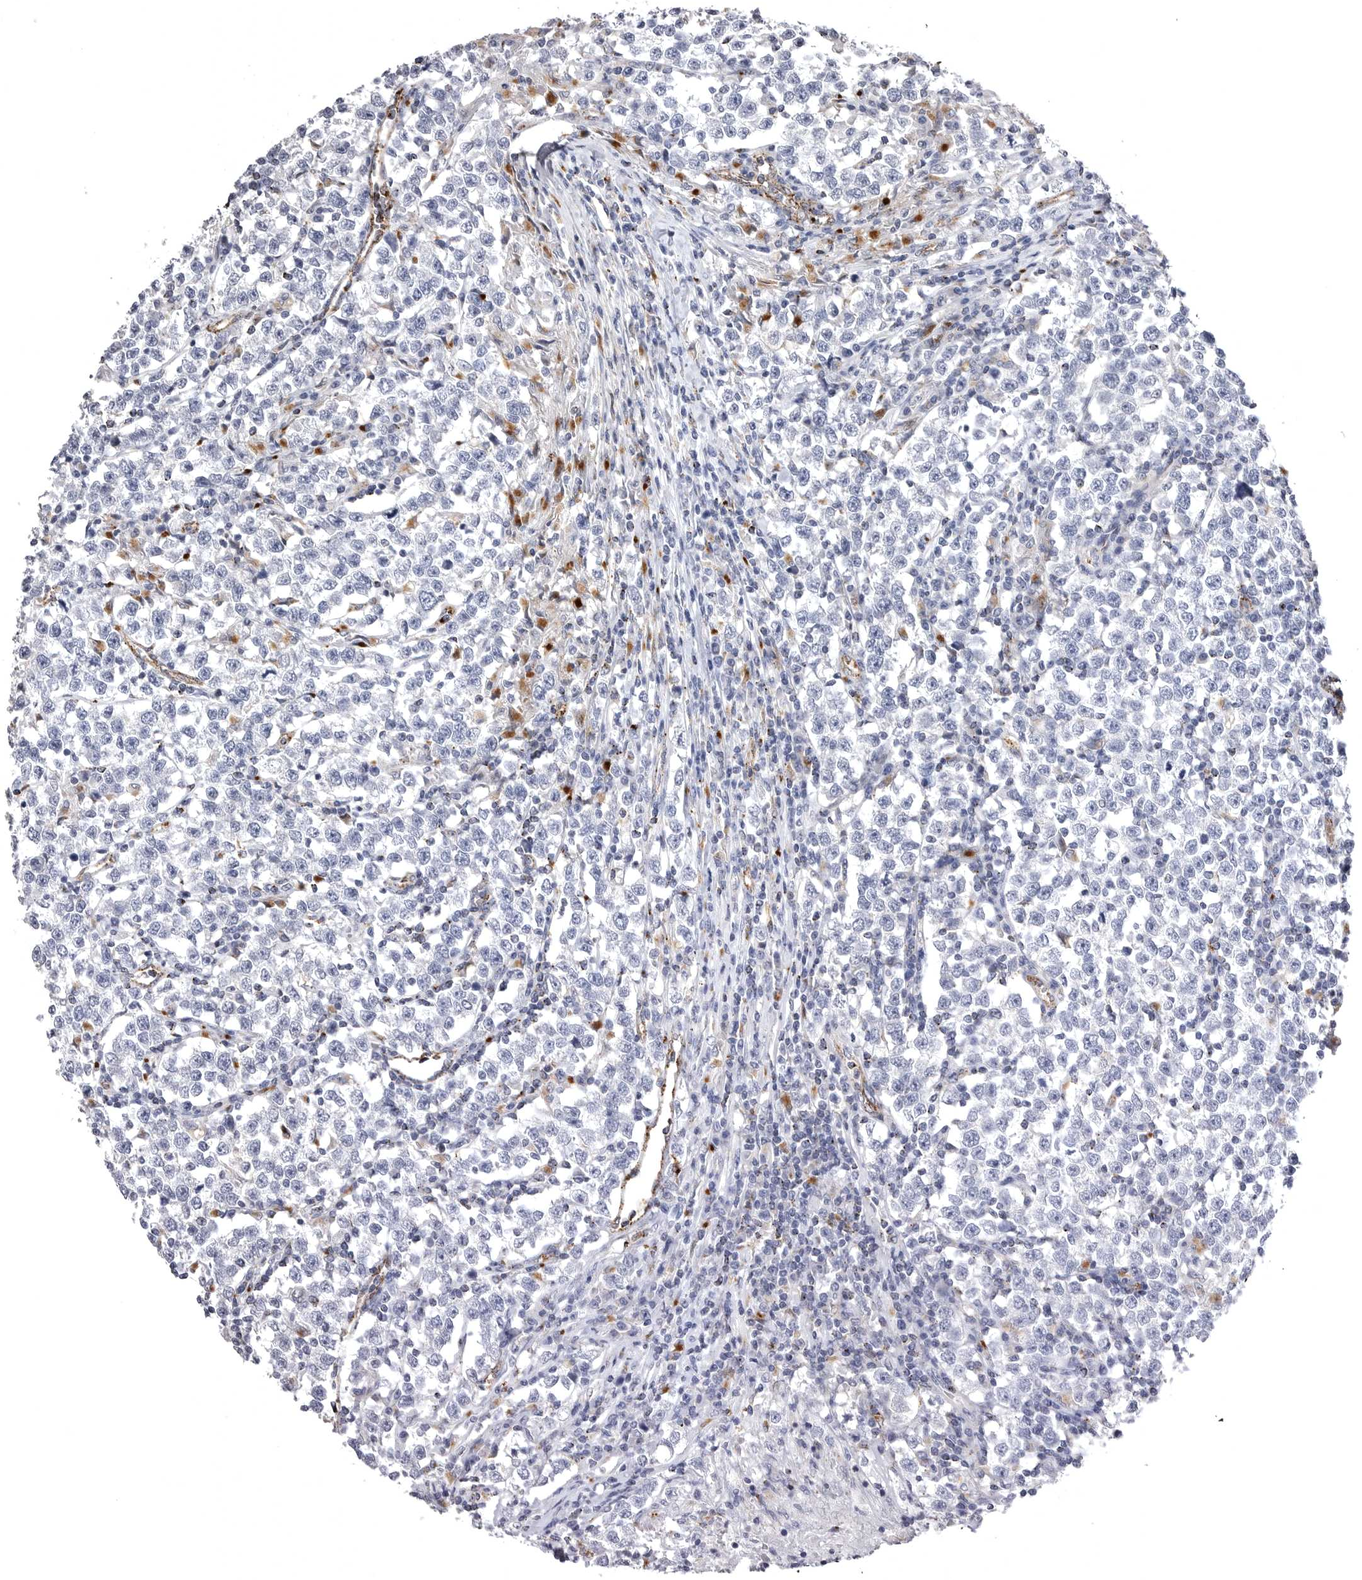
{"staining": {"intensity": "negative", "quantity": "none", "location": "none"}, "tissue": "testis cancer", "cell_type": "Tumor cells", "image_type": "cancer", "snomed": [{"axis": "morphology", "description": "Normal tissue, NOS"}, {"axis": "morphology", "description": "Seminoma, NOS"}, {"axis": "topography", "description": "Testis"}], "caption": "Tumor cells show no significant expression in seminoma (testis). Brightfield microscopy of immunohistochemistry (IHC) stained with DAB (3,3'-diaminobenzidine) (brown) and hematoxylin (blue), captured at high magnification.", "gene": "PSPN", "patient": {"sex": "male", "age": 43}}